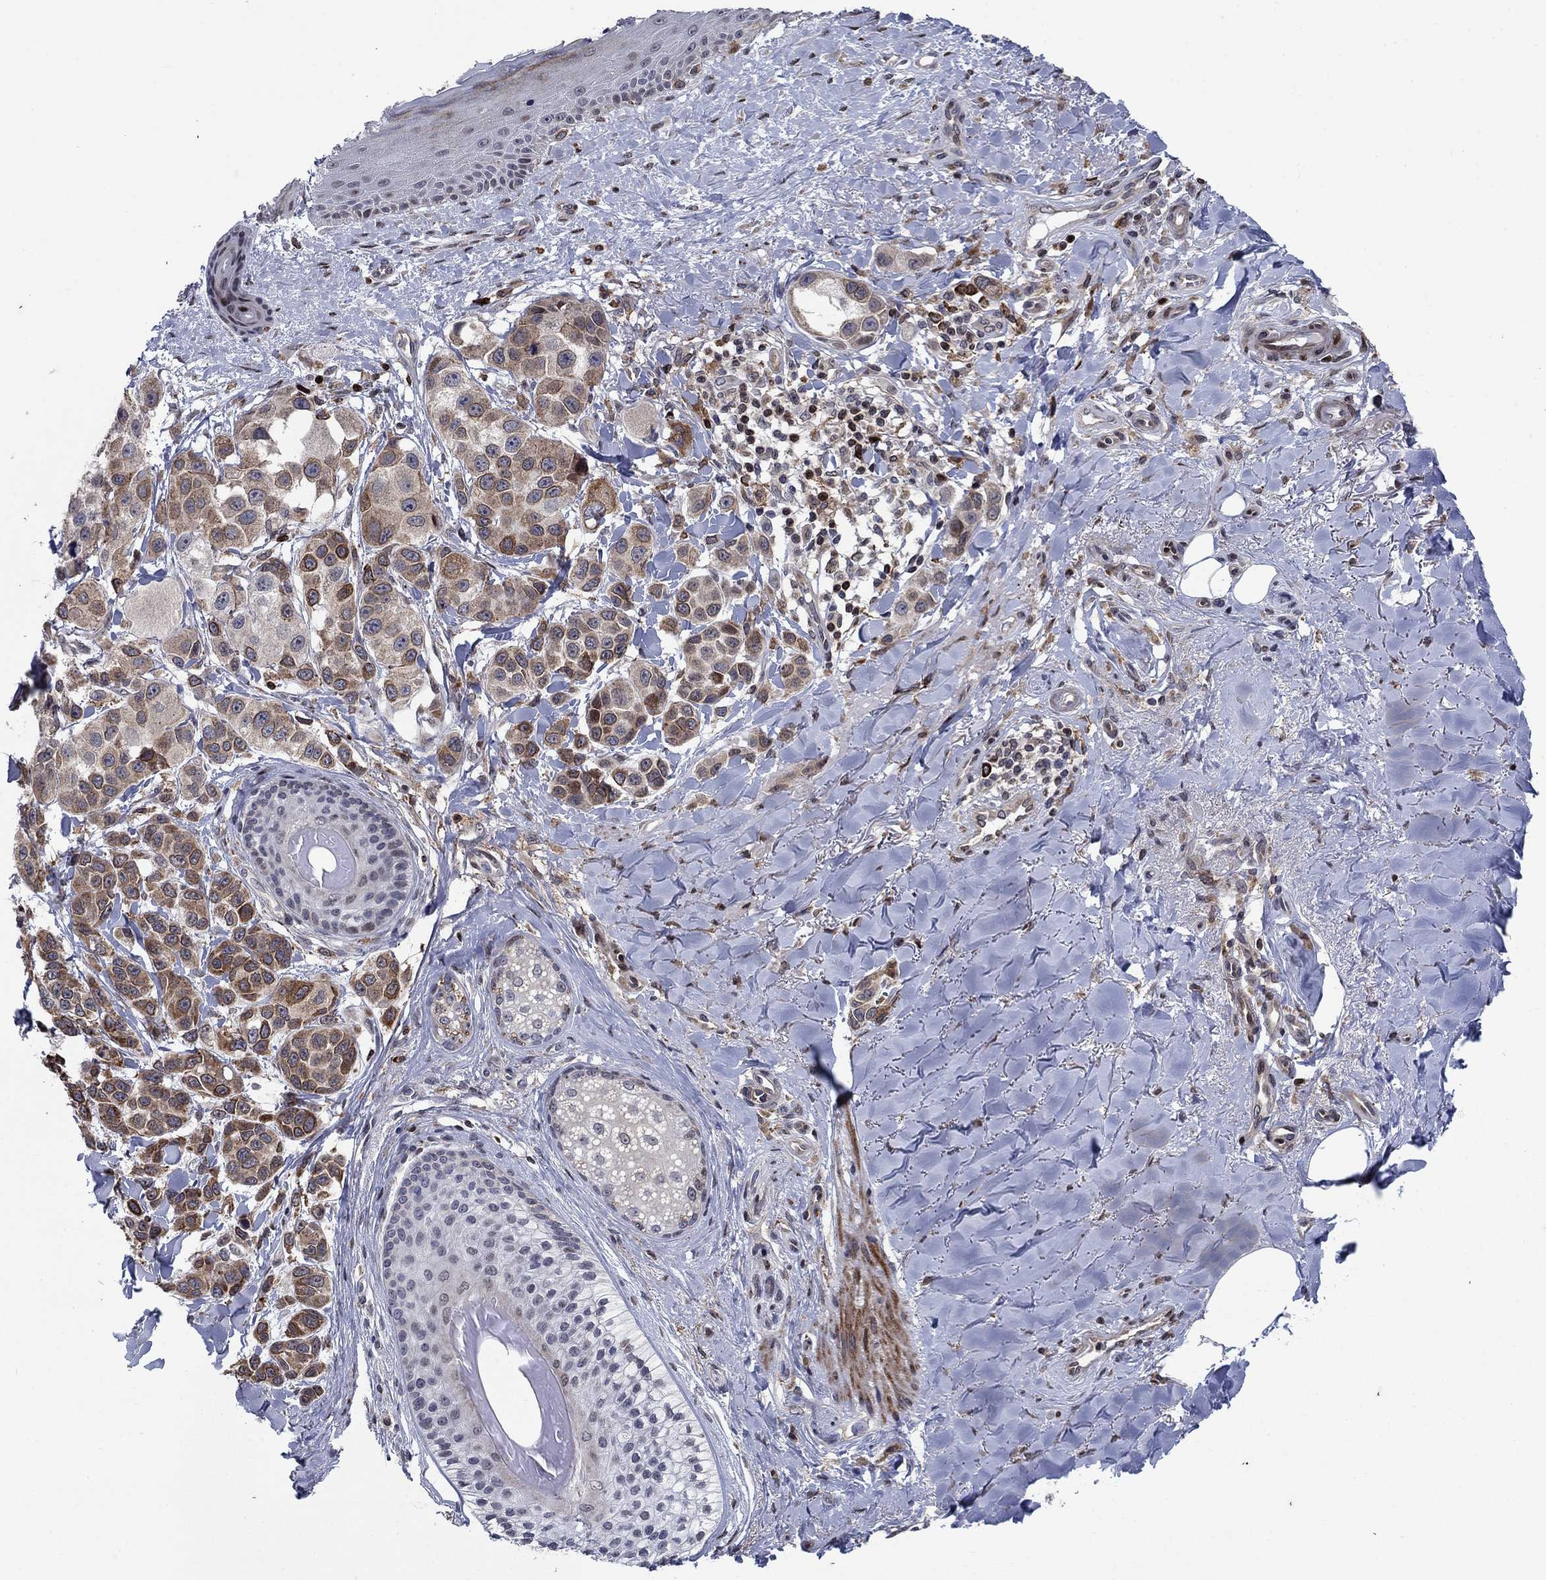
{"staining": {"intensity": "strong", "quantity": "25%-75%", "location": "cytoplasmic/membranous"}, "tissue": "melanoma", "cell_type": "Tumor cells", "image_type": "cancer", "snomed": [{"axis": "morphology", "description": "Malignant melanoma, NOS"}, {"axis": "topography", "description": "Skin"}], "caption": "Protein analysis of melanoma tissue reveals strong cytoplasmic/membranous expression in about 25%-75% of tumor cells.", "gene": "DHRS7", "patient": {"sex": "male", "age": 57}}